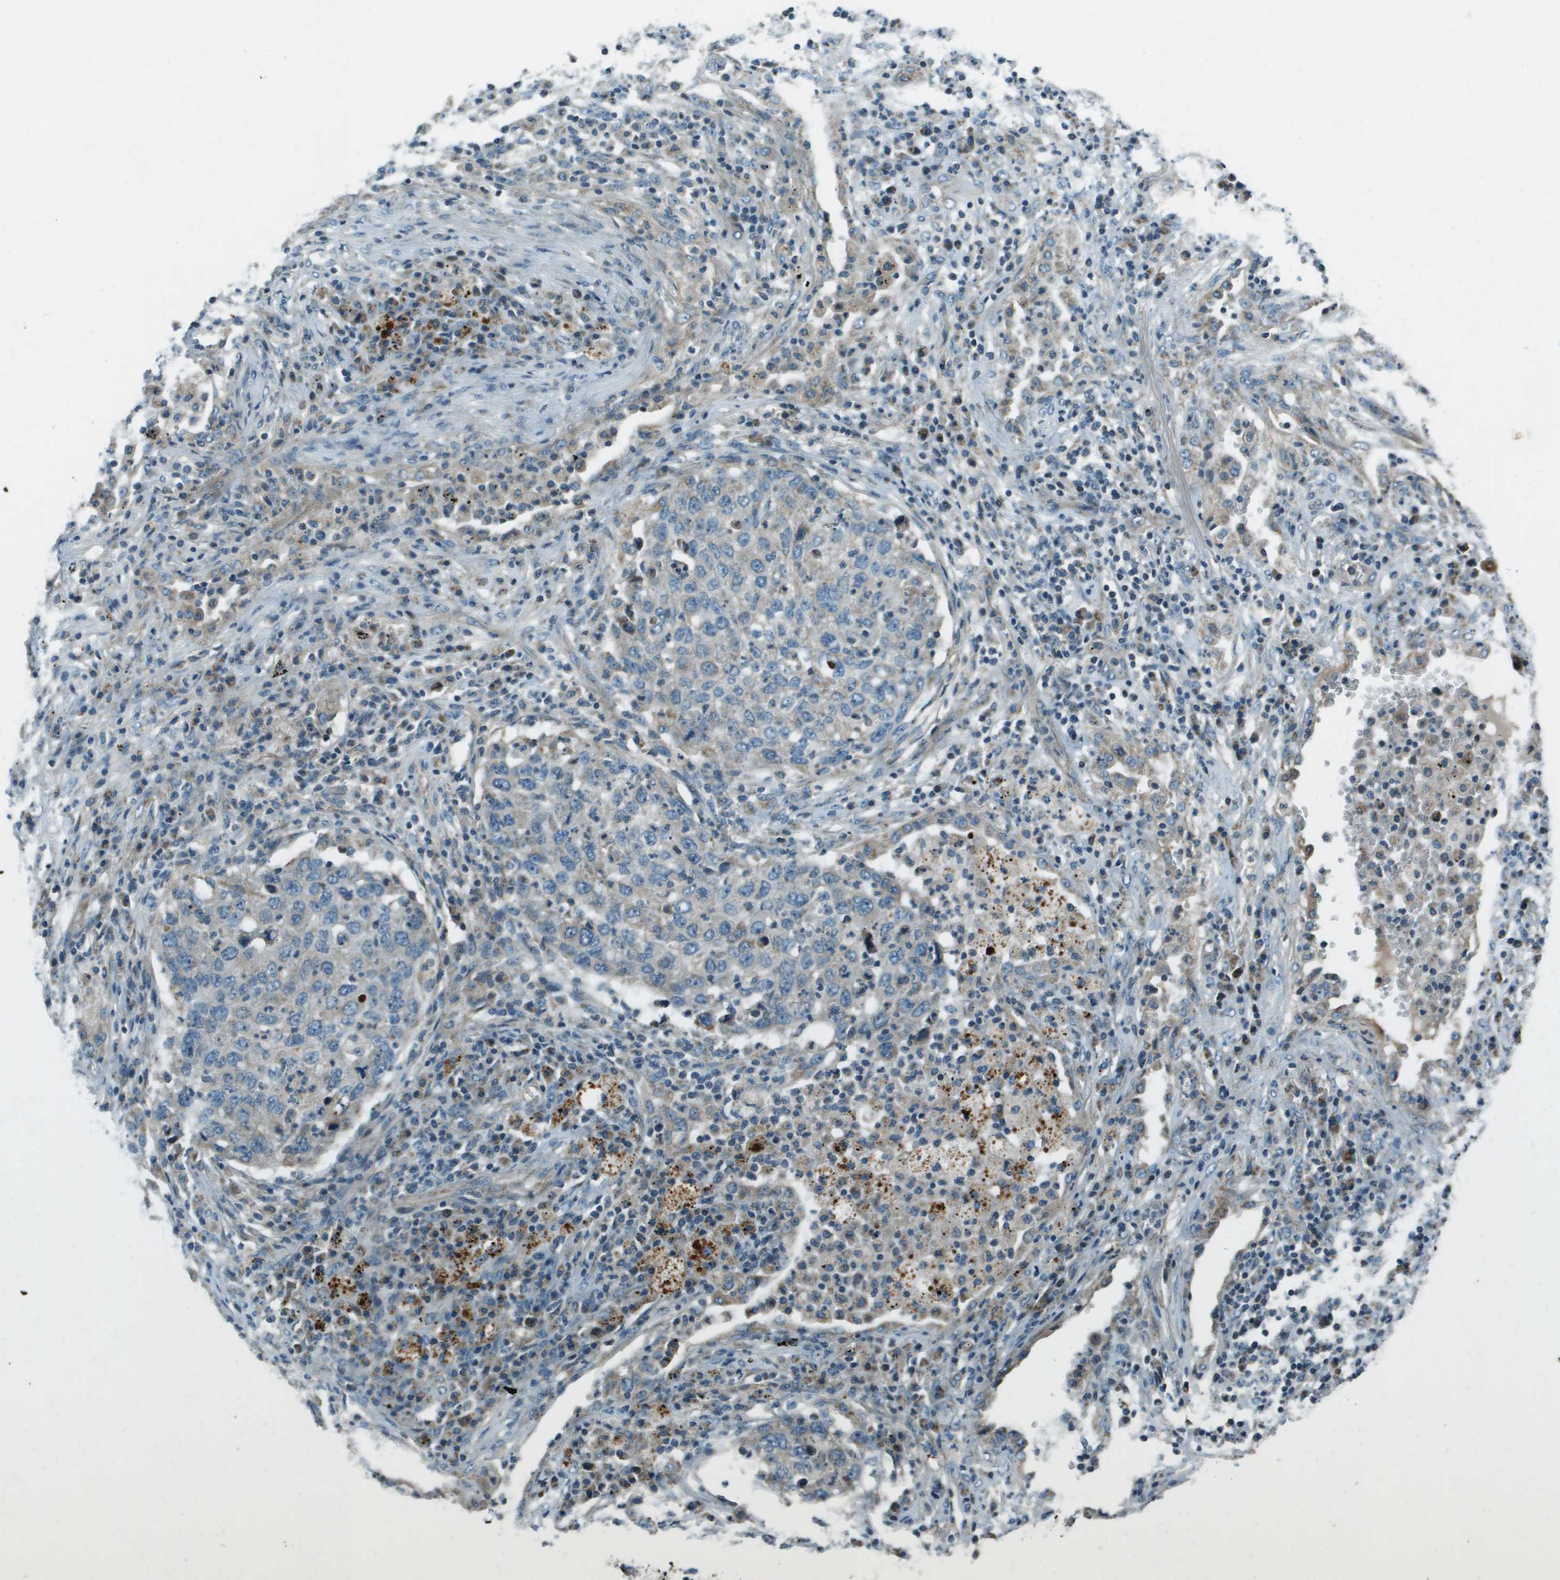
{"staining": {"intensity": "weak", "quantity": "25%-75%", "location": "cytoplasmic/membranous"}, "tissue": "lung cancer", "cell_type": "Tumor cells", "image_type": "cancer", "snomed": [{"axis": "morphology", "description": "Squamous cell carcinoma, NOS"}, {"axis": "topography", "description": "Lung"}], "caption": "Protein positivity by IHC shows weak cytoplasmic/membranous expression in about 25%-75% of tumor cells in lung cancer (squamous cell carcinoma).", "gene": "MIGA1", "patient": {"sex": "female", "age": 63}}